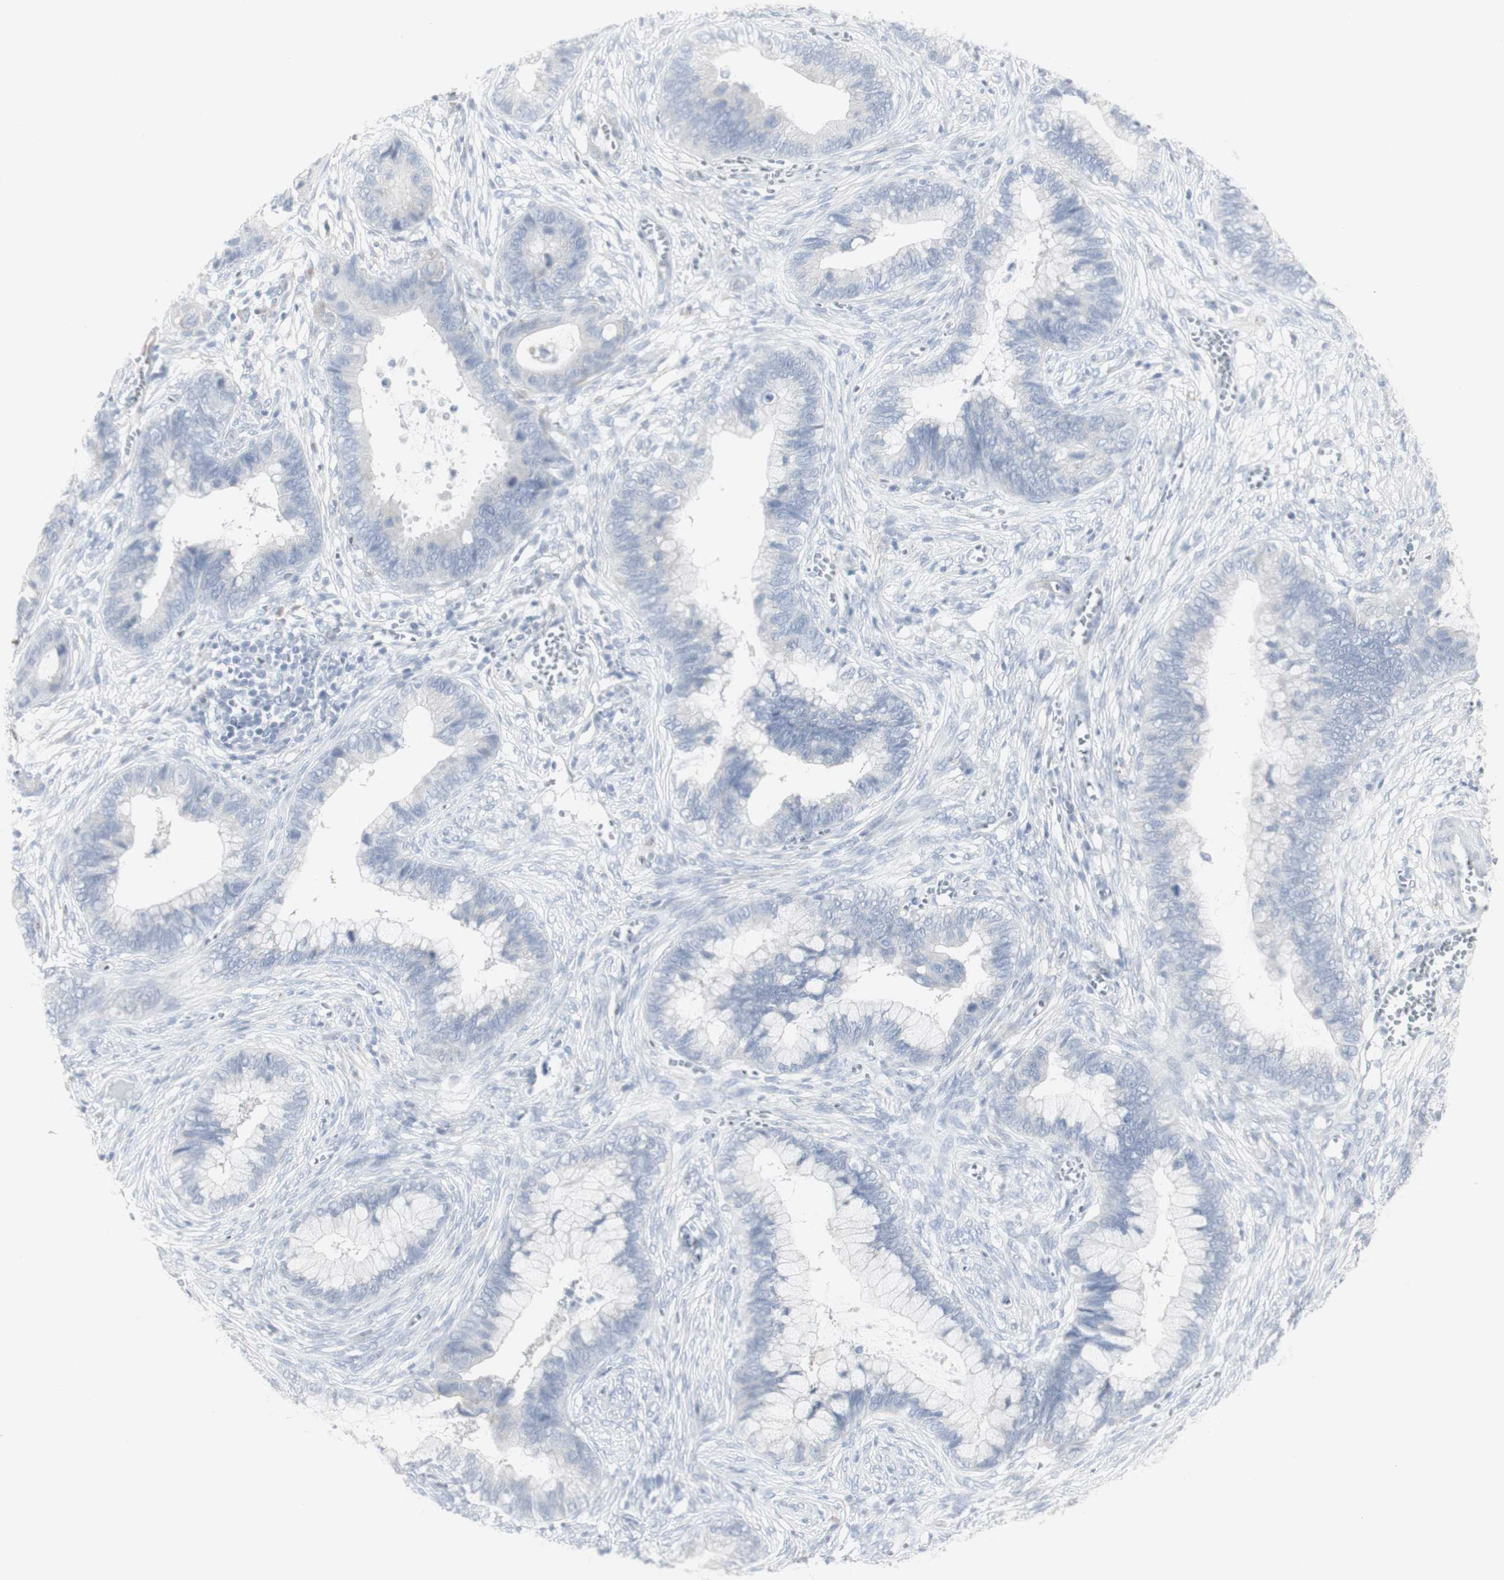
{"staining": {"intensity": "negative", "quantity": "none", "location": "none"}, "tissue": "cervical cancer", "cell_type": "Tumor cells", "image_type": "cancer", "snomed": [{"axis": "morphology", "description": "Adenocarcinoma, NOS"}, {"axis": "topography", "description": "Cervix"}], "caption": "The immunohistochemistry (IHC) photomicrograph has no significant positivity in tumor cells of cervical adenocarcinoma tissue.", "gene": "ENSG00000198211", "patient": {"sex": "female", "age": 44}}